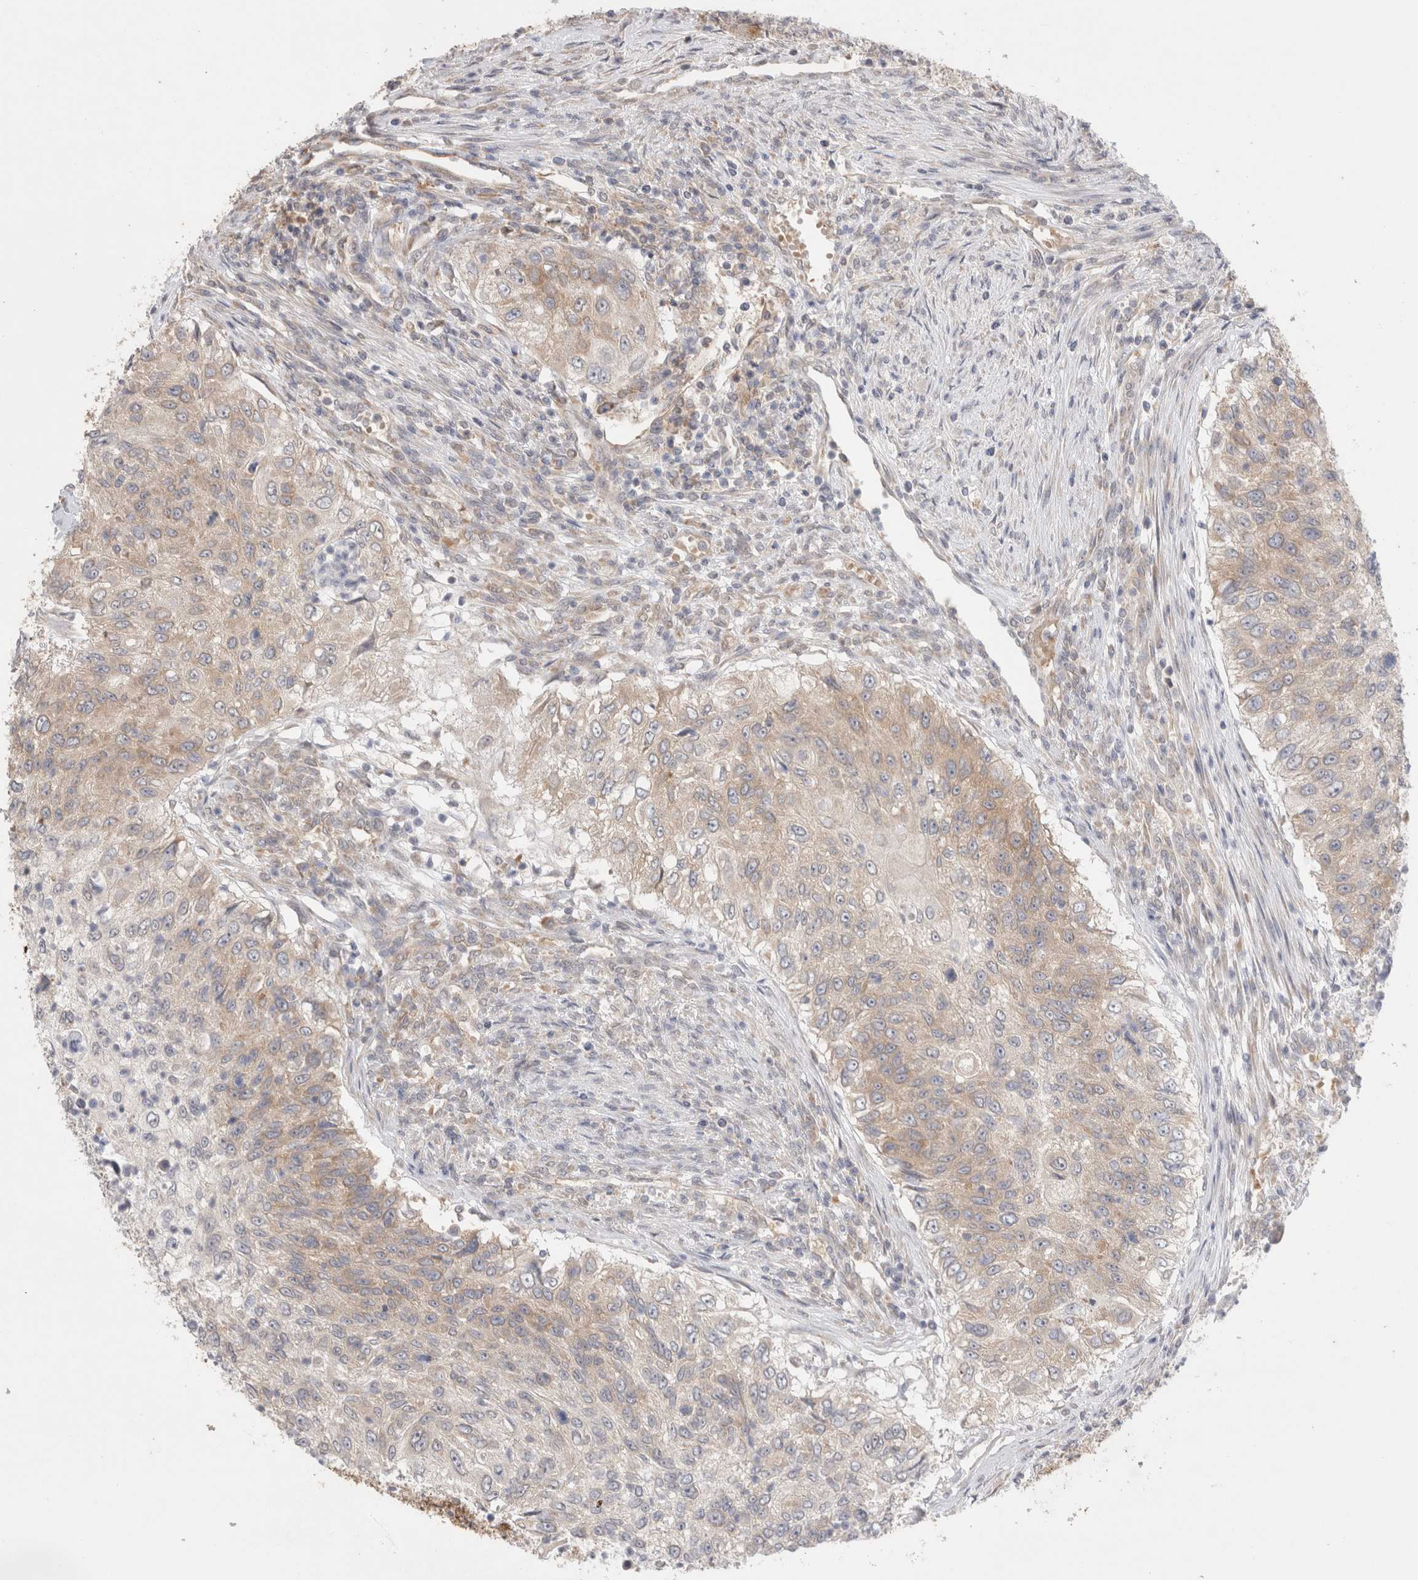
{"staining": {"intensity": "weak", "quantity": "25%-75%", "location": "cytoplasmic/membranous"}, "tissue": "urothelial cancer", "cell_type": "Tumor cells", "image_type": "cancer", "snomed": [{"axis": "morphology", "description": "Urothelial carcinoma, High grade"}, {"axis": "topography", "description": "Urinary bladder"}], "caption": "High-power microscopy captured an immunohistochemistry micrograph of urothelial cancer, revealing weak cytoplasmic/membranous staining in approximately 25%-75% of tumor cells. Ihc stains the protein in brown and the nuclei are stained blue.", "gene": "NDOR1", "patient": {"sex": "female", "age": 60}}